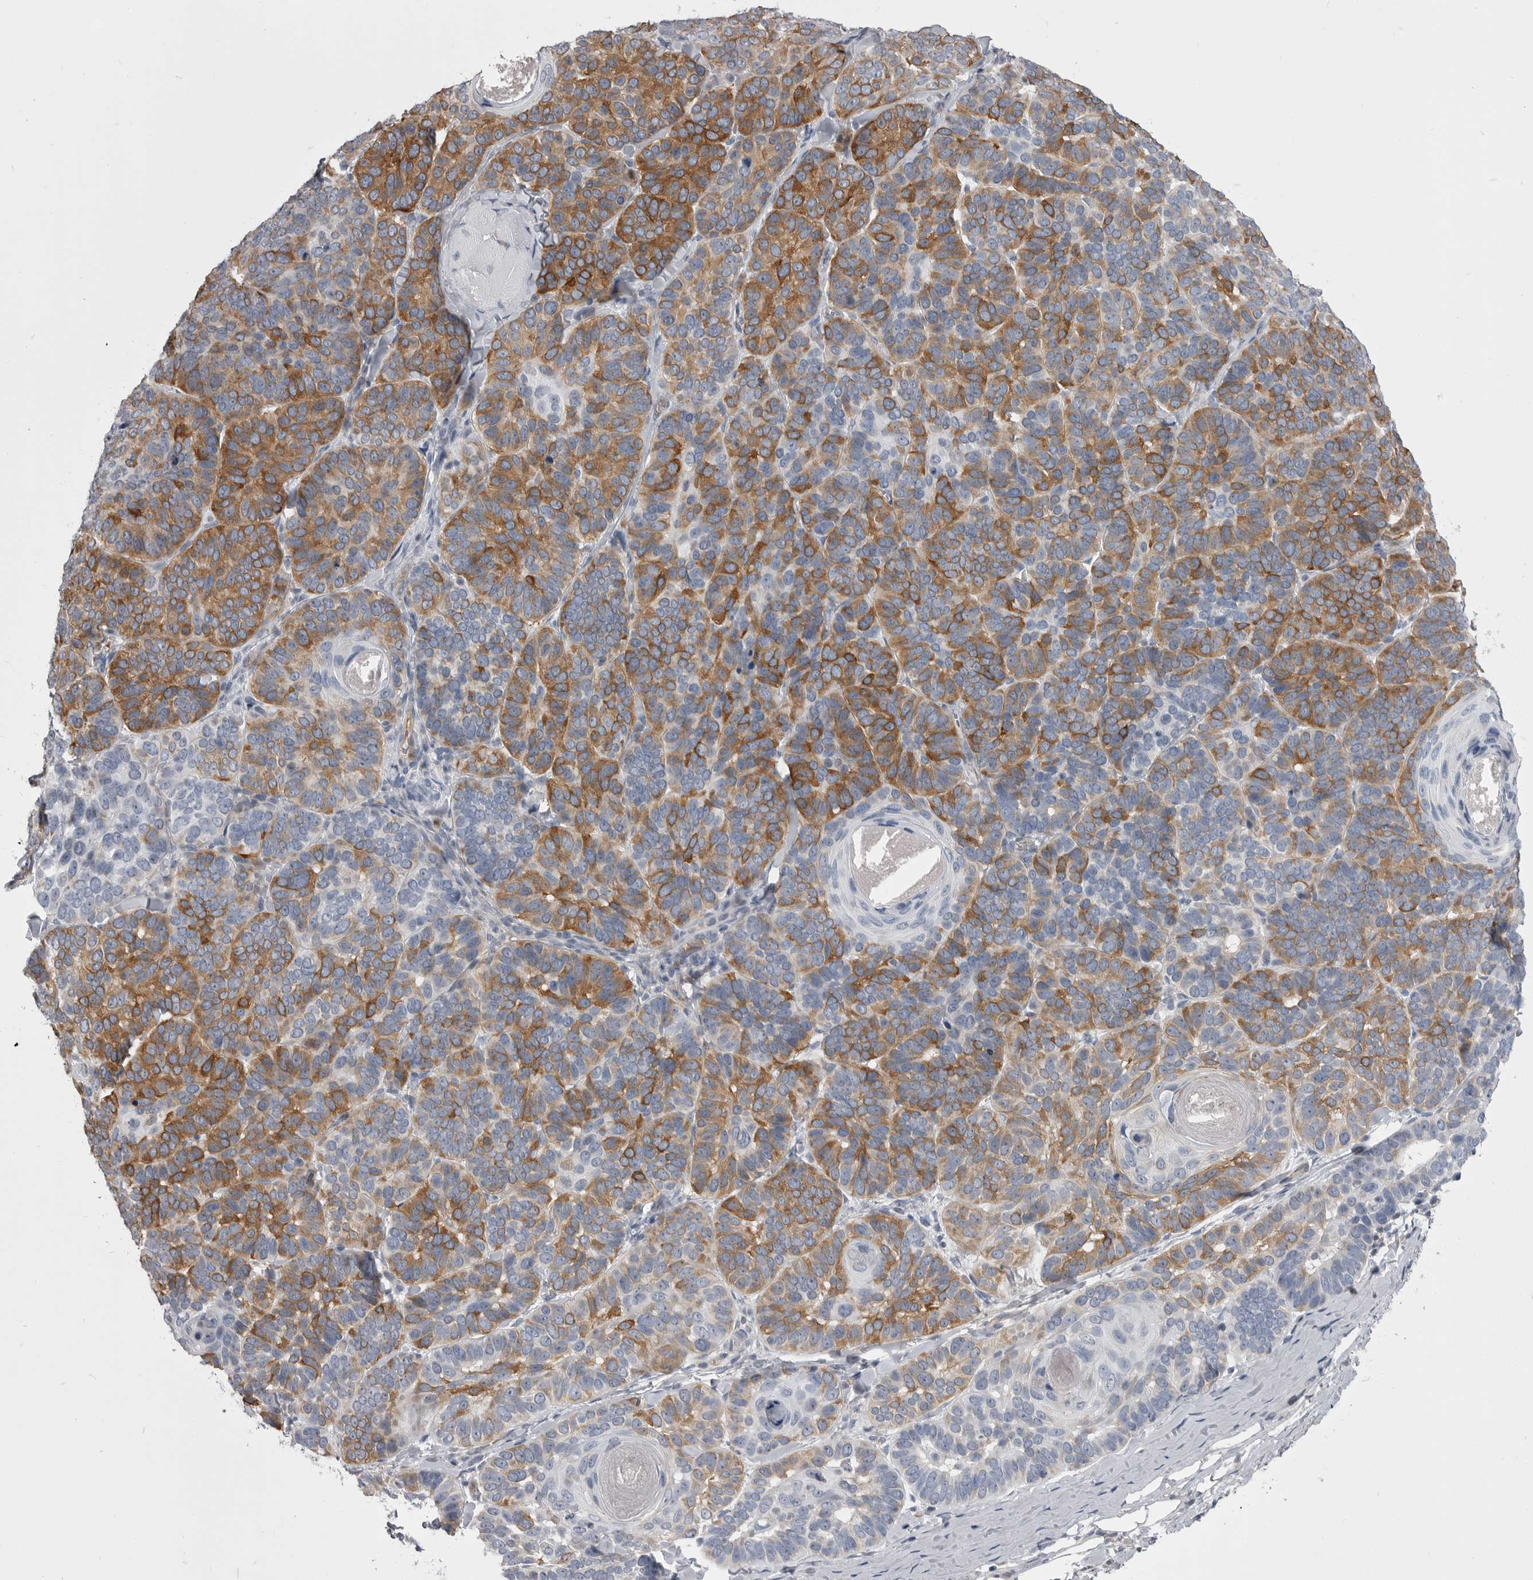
{"staining": {"intensity": "moderate", "quantity": ">75%", "location": "cytoplasmic/membranous"}, "tissue": "skin cancer", "cell_type": "Tumor cells", "image_type": "cancer", "snomed": [{"axis": "morphology", "description": "Basal cell carcinoma"}, {"axis": "topography", "description": "Skin"}], "caption": "Moderate cytoplasmic/membranous staining is present in about >75% of tumor cells in skin cancer (basal cell carcinoma).", "gene": "OPLAH", "patient": {"sex": "male", "age": 62}}